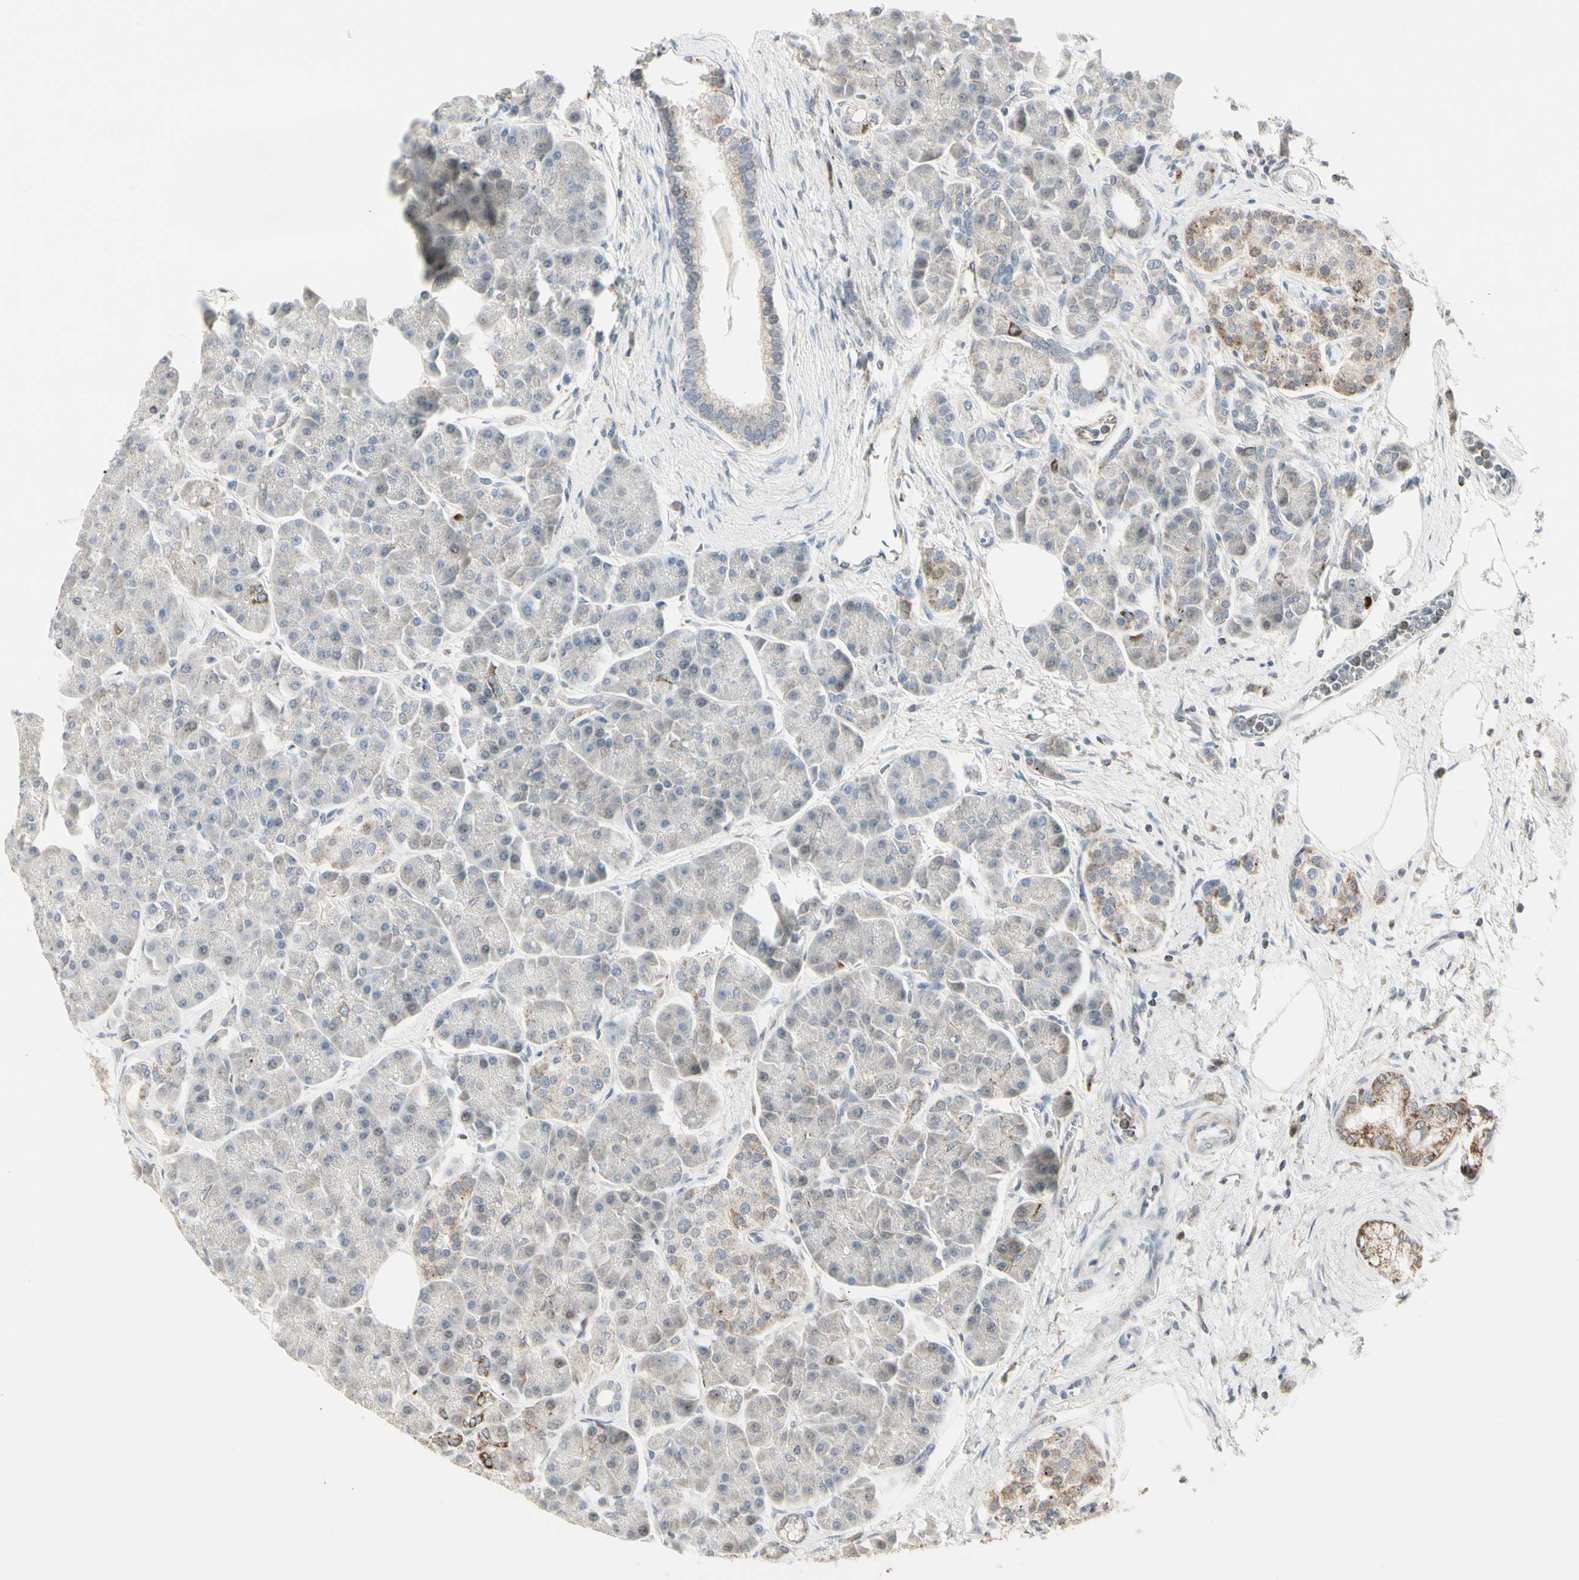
{"staining": {"intensity": "moderate", "quantity": "<25%", "location": "cytoplasmic/membranous"}, "tissue": "pancreas", "cell_type": "Exocrine glandular cells", "image_type": "normal", "snomed": [{"axis": "morphology", "description": "Normal tissue, NOS"}, {"axis": "topography", "description": "Pancreas"}], "caption": "A high-resolution histopathology image shows IHC staining of benign pancreas, which exhibits moderate cytoplasmic/membranous positivity in about <25% of exocrine glandular cells.", "gene": "TMEM176A", "patient": {"sex": "female", "age": 70}}